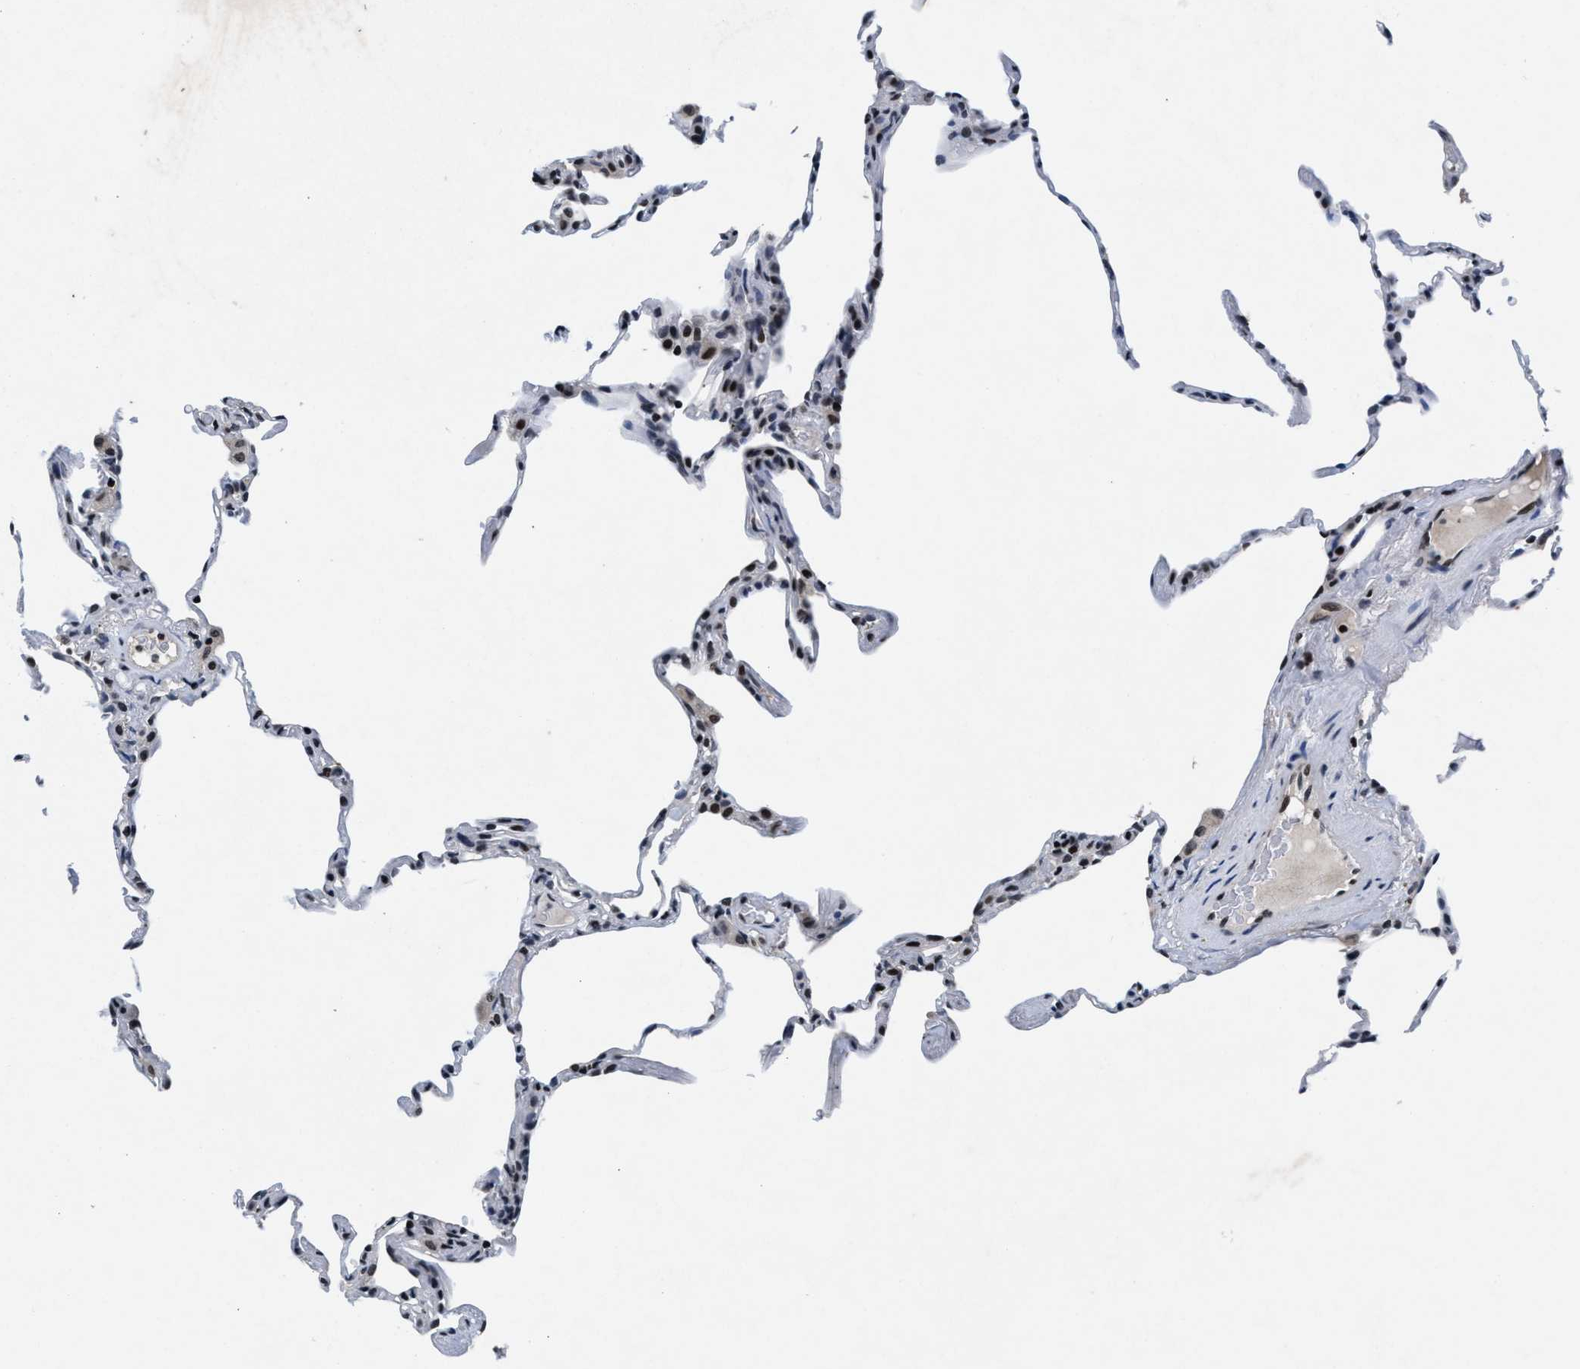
{"staining": {"intensity": "moderate", "quantity": "<25%", "location": "nuclear"}, "tissue": "lung", "cell_type": "Alveolar cells", "image_type": "normal", "snomed": [{"axis": "morphology", "description": "Normal tissue, NOS"}, {"axis": "topography", "description": "Lung"}], "caption": "A high-resolution photomicrograph shows immunohistochemistry staining of unremarkable lung, which reveals moderate nuclear staining in approximately <25% of alveolar cells.", "gene": "WDR81", "patient": {"sex": "male", "age": 59}}